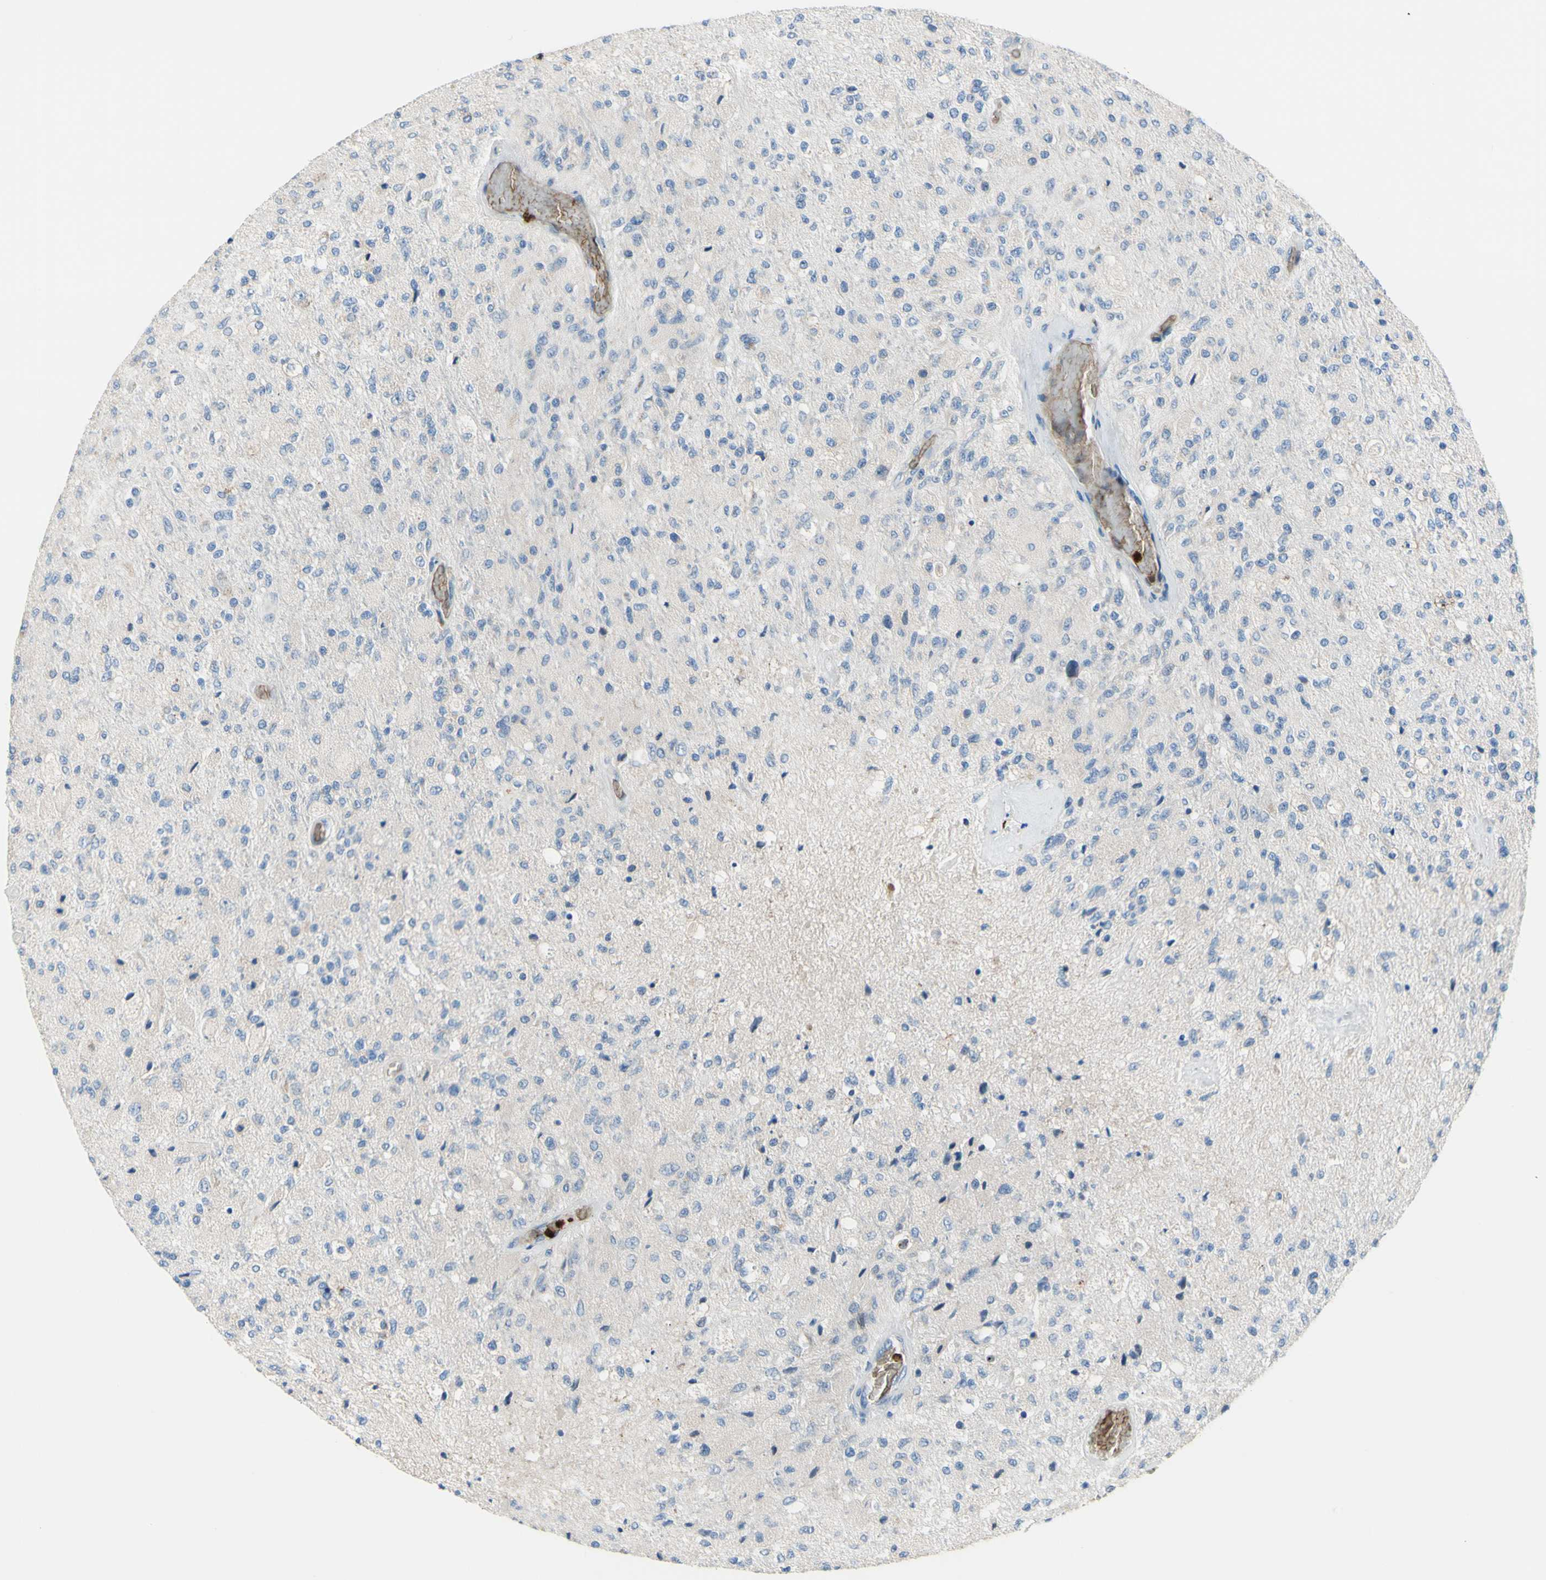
{"staining": {"intensity": "negative", "quantity": "none", "location": "none"}, "tissue": "glioma", "cell_type": "Tumor cells", "image_type": "cancer", "snomed": [{"axis": "morphology", "description": "Normal tissue, NOS"}, {"axis": "morphology", "description": "Glioma, malignant, High grade"}, {"axis": "topography", "description": "Cerebral cortex"}], "caption": "There is no significant expression in tumor cells of malignant high-grade glioma.", "gene": "USP9X", "patient": {"sex": "male", "age": 77}}